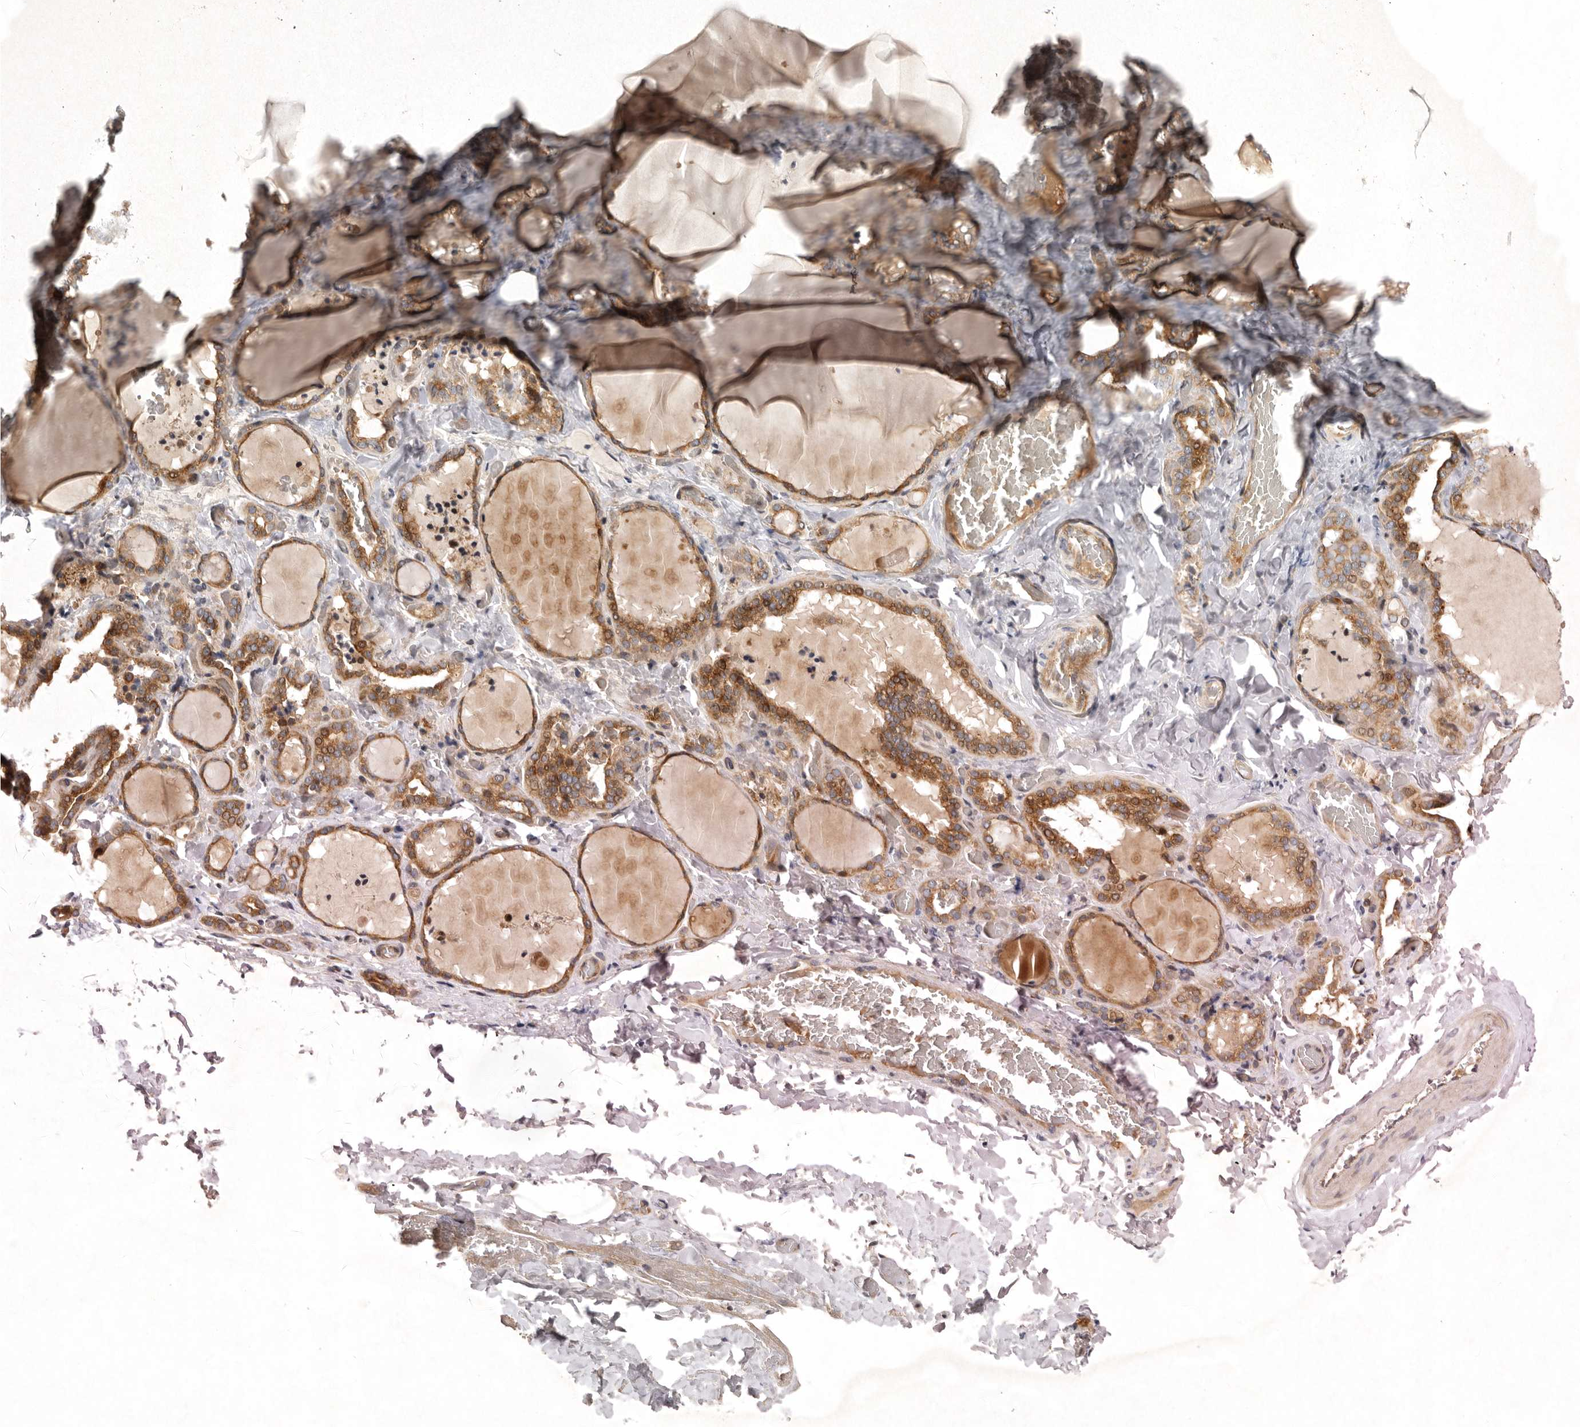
{"staining": {"intensity": "moderate", "quantity": ">75%", "location": "cytoplasmic/membranous"}, "tissue": "thyroid gland", "cell_type": "Glandular cells", "image_type": "normal", "snomed": [{"axis": "morphology", "description": "Normal tissue, NOS"}, {"axis": "topography", "description": "Thyroid gland"}], "caption": "The photomicrograph reveals staining of unremarkable thyroid gland, revealing moderate cytoplasmic/membranous protein staining (brown color) within glandular cells. (Brightfield microscopy of DAB IHC at high magnification).", "gene": "KIF2B", "patient": {"sex": "female", "age": 22}}